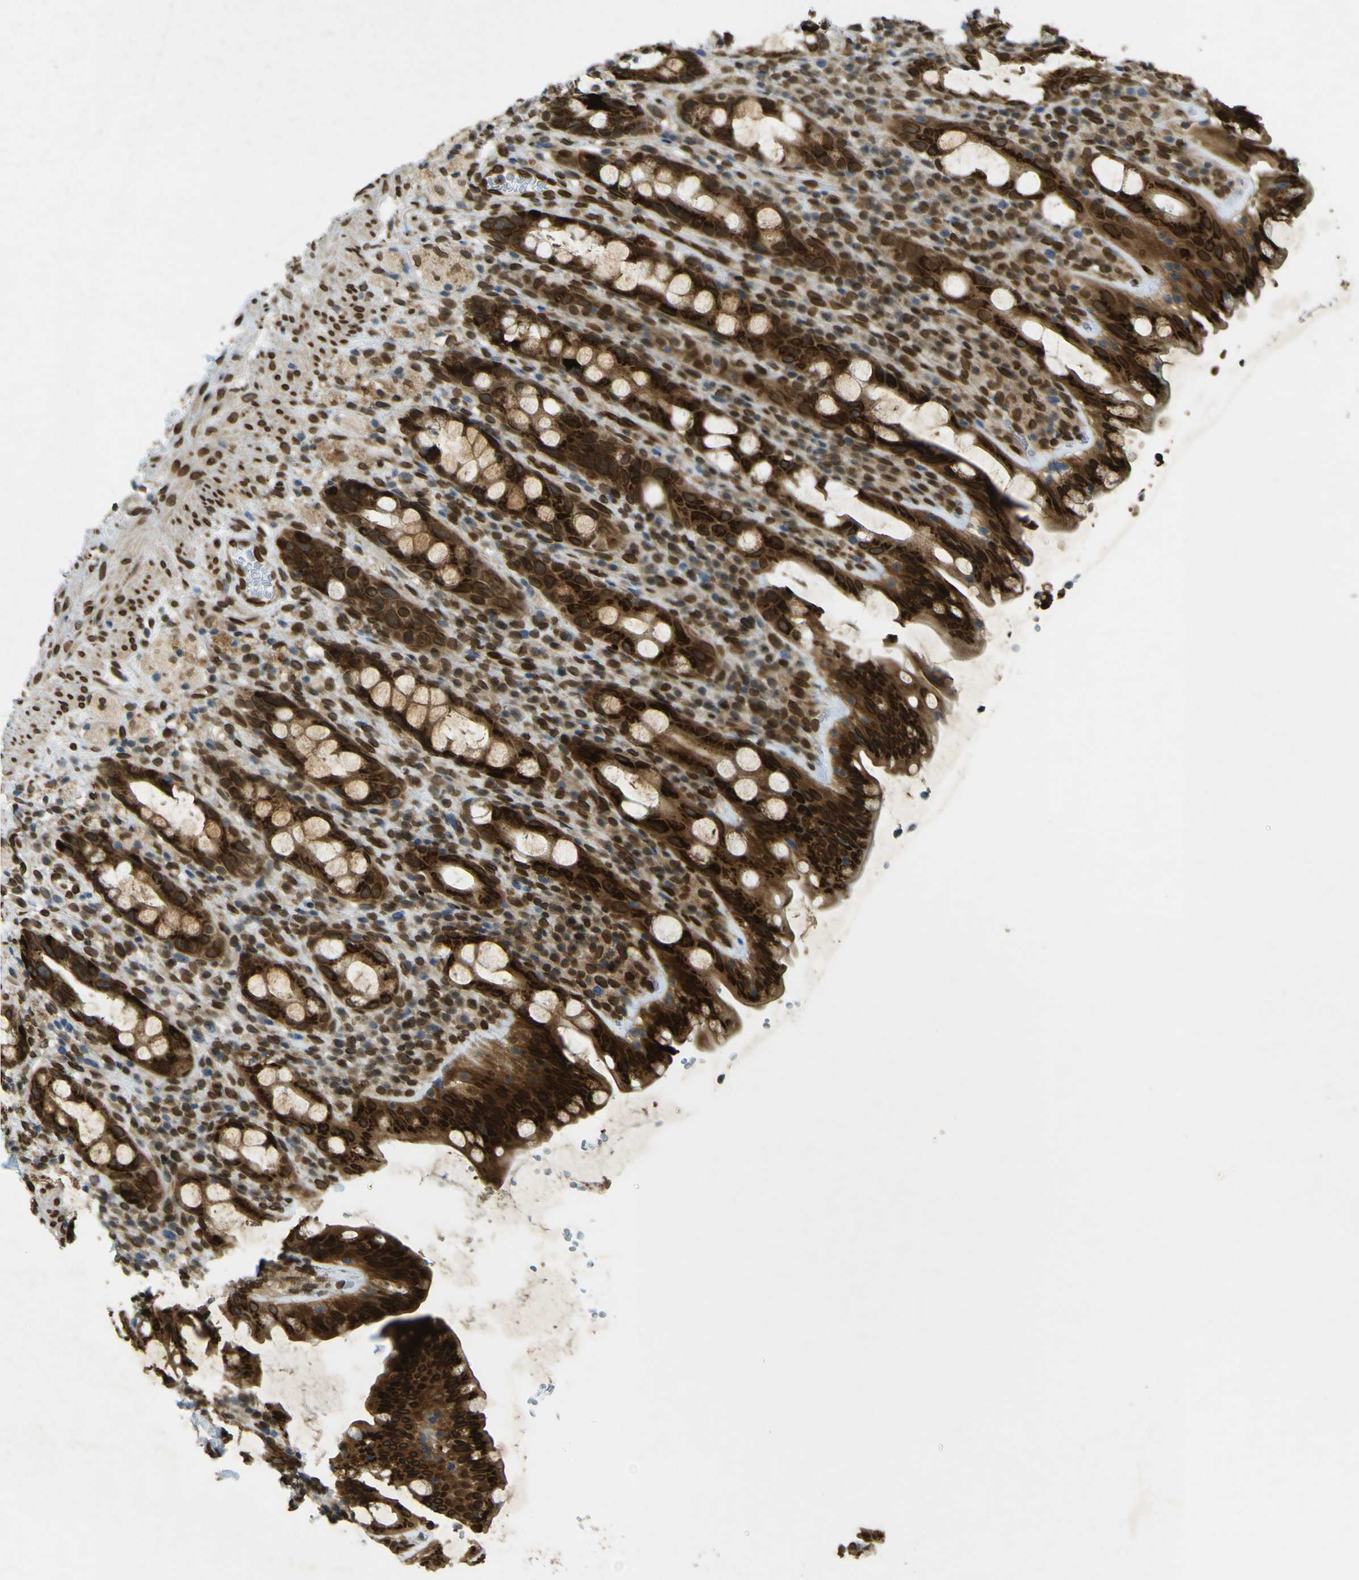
{"staining": {"intensity": "strong", "quantity": ">75%", "location": "cytoplasmic/membranous,nuclear"}, "tissue": "rectum", "cell_type": "Glandular cells", "image_type": "normal", "snomed": [{"axis": "morphology", "description": "Normal tissue, NOS"}, {"axis": "topography", "description": "Rectum"}], "caption": "Immunohistochemistry of benign human rectum exhibits high levels of strong cytoplasmic/membranous,nuclear staining in approximately >75% of glandular cells. (DAB (3,3'-diaminobenzidine) = brown stain, brightfield microscopy at high magnification).", "gene": "GALNT1", "patient": {"sex": "male", "age": 44}}